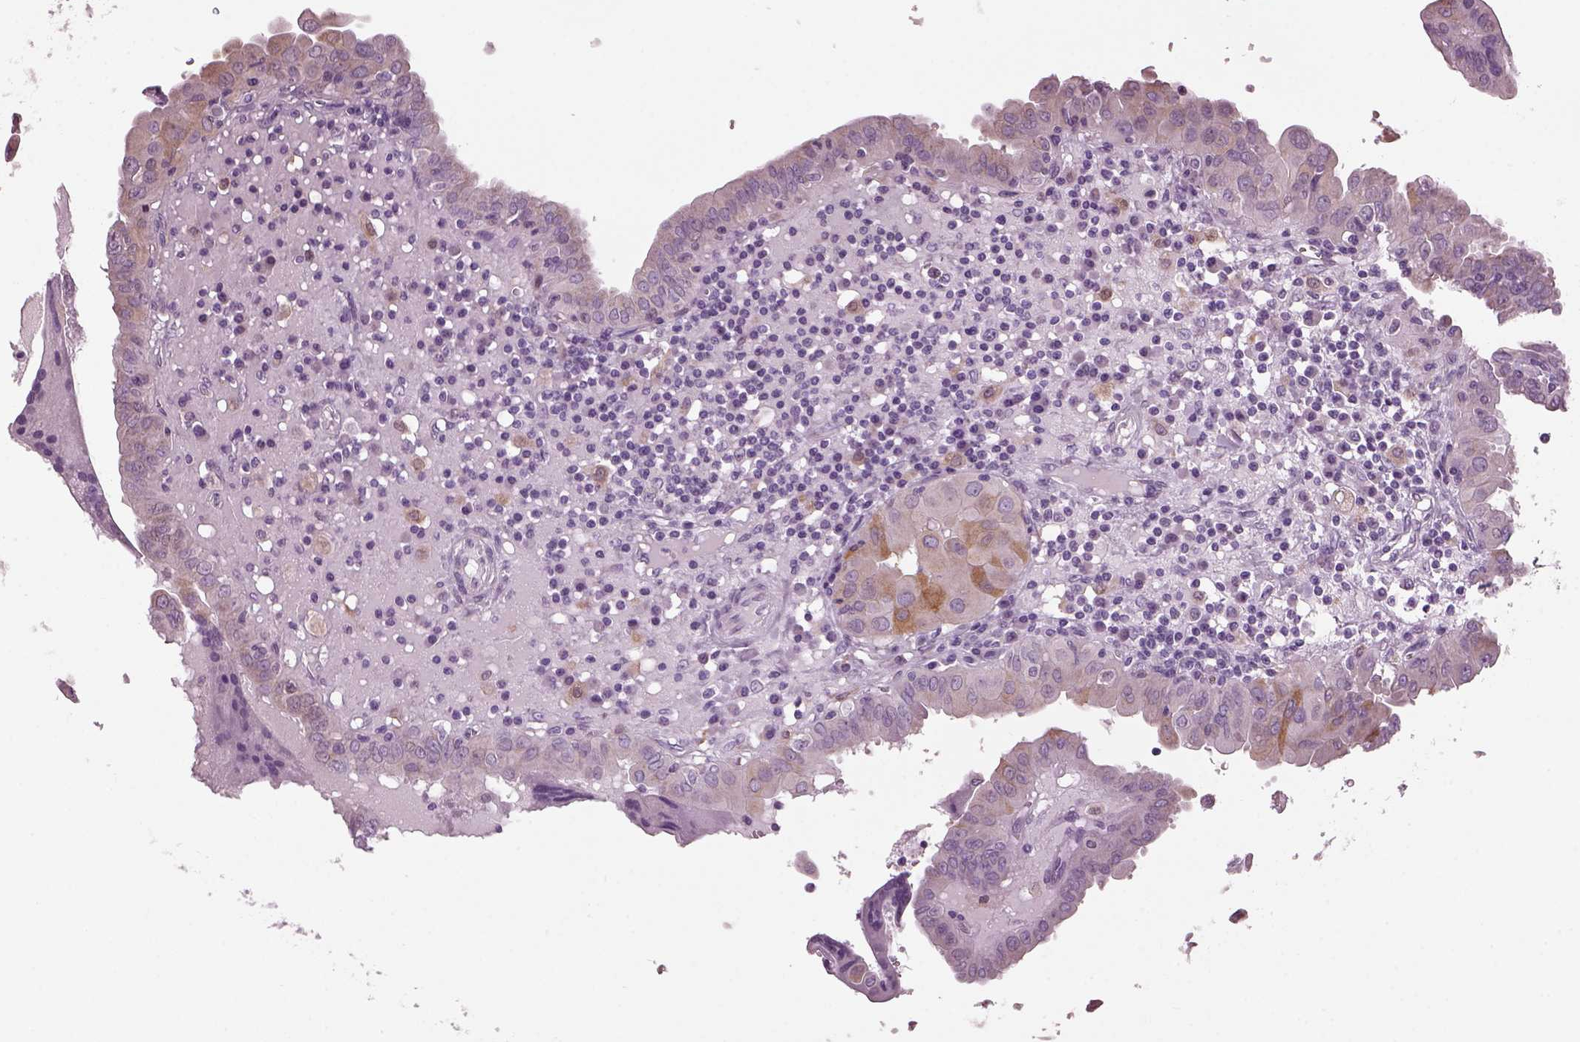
{"staining": {"intensity": "weak", "quantity": ">75%", "location": "cytoplasmic/membranous"}, "tissue": "thyroid cancer", "cell_type": "Tumor cells", "image_type": "cancer", "snomed": [{"axis": "morphology", "description": "Papillary adenocarcinoma, NOS"}, {"axis": "topography", "description": "Thyroid gland"}], "caption": "An immunohistochemistry histopathology image of neoplastic tissue is shown. Protein staining in brown shows weak cytoplasmic/membranous positivity in thyroid cancer within tumor cells.", "gene": "PRR9", "patient": {"sex": "female", "age": 37}}